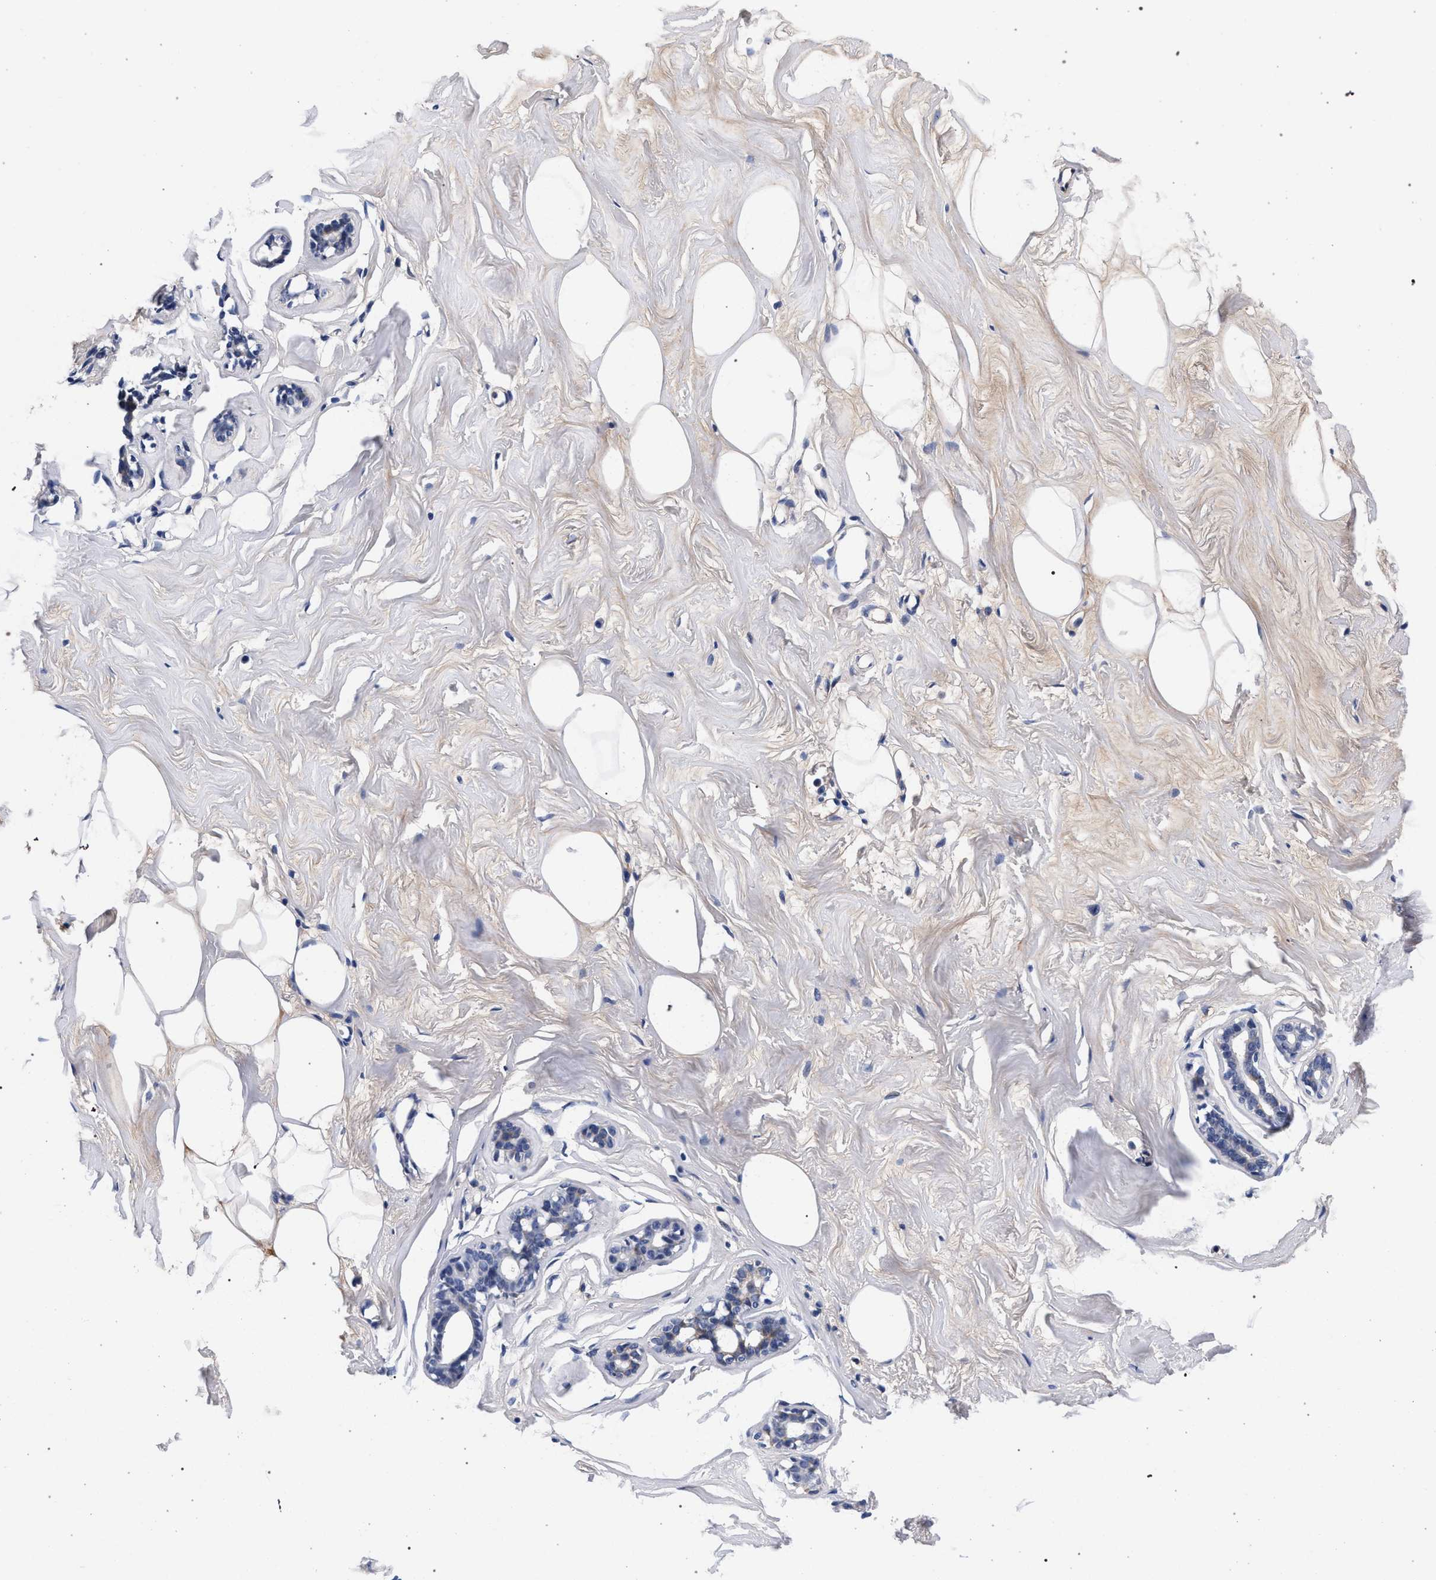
{"staining": {"intensity": "weak", "quantity": ">75%", "location": "cytoplasmic/membranous"}, "tissue": "adipose tissue", "cell_type": "Adipocytes", "image_type": "normal", "snomed": [{"axis": "morphology", "description": "Normal tissue, NOS"}, {"axis": "morphology", "description": "Fibrosis, NOS"}, {"axis": "topography", "description": "Breast"}, {"axis": "topography", "description": "Adipose tissue"}], "caption": "A brown stain highlights weak cytoplasmic/membranous positivity of a protein in adipocytes of benign human adipose tissue.", "gene": "ACOX1", "patient": {"sex": "female", "age": 39}}